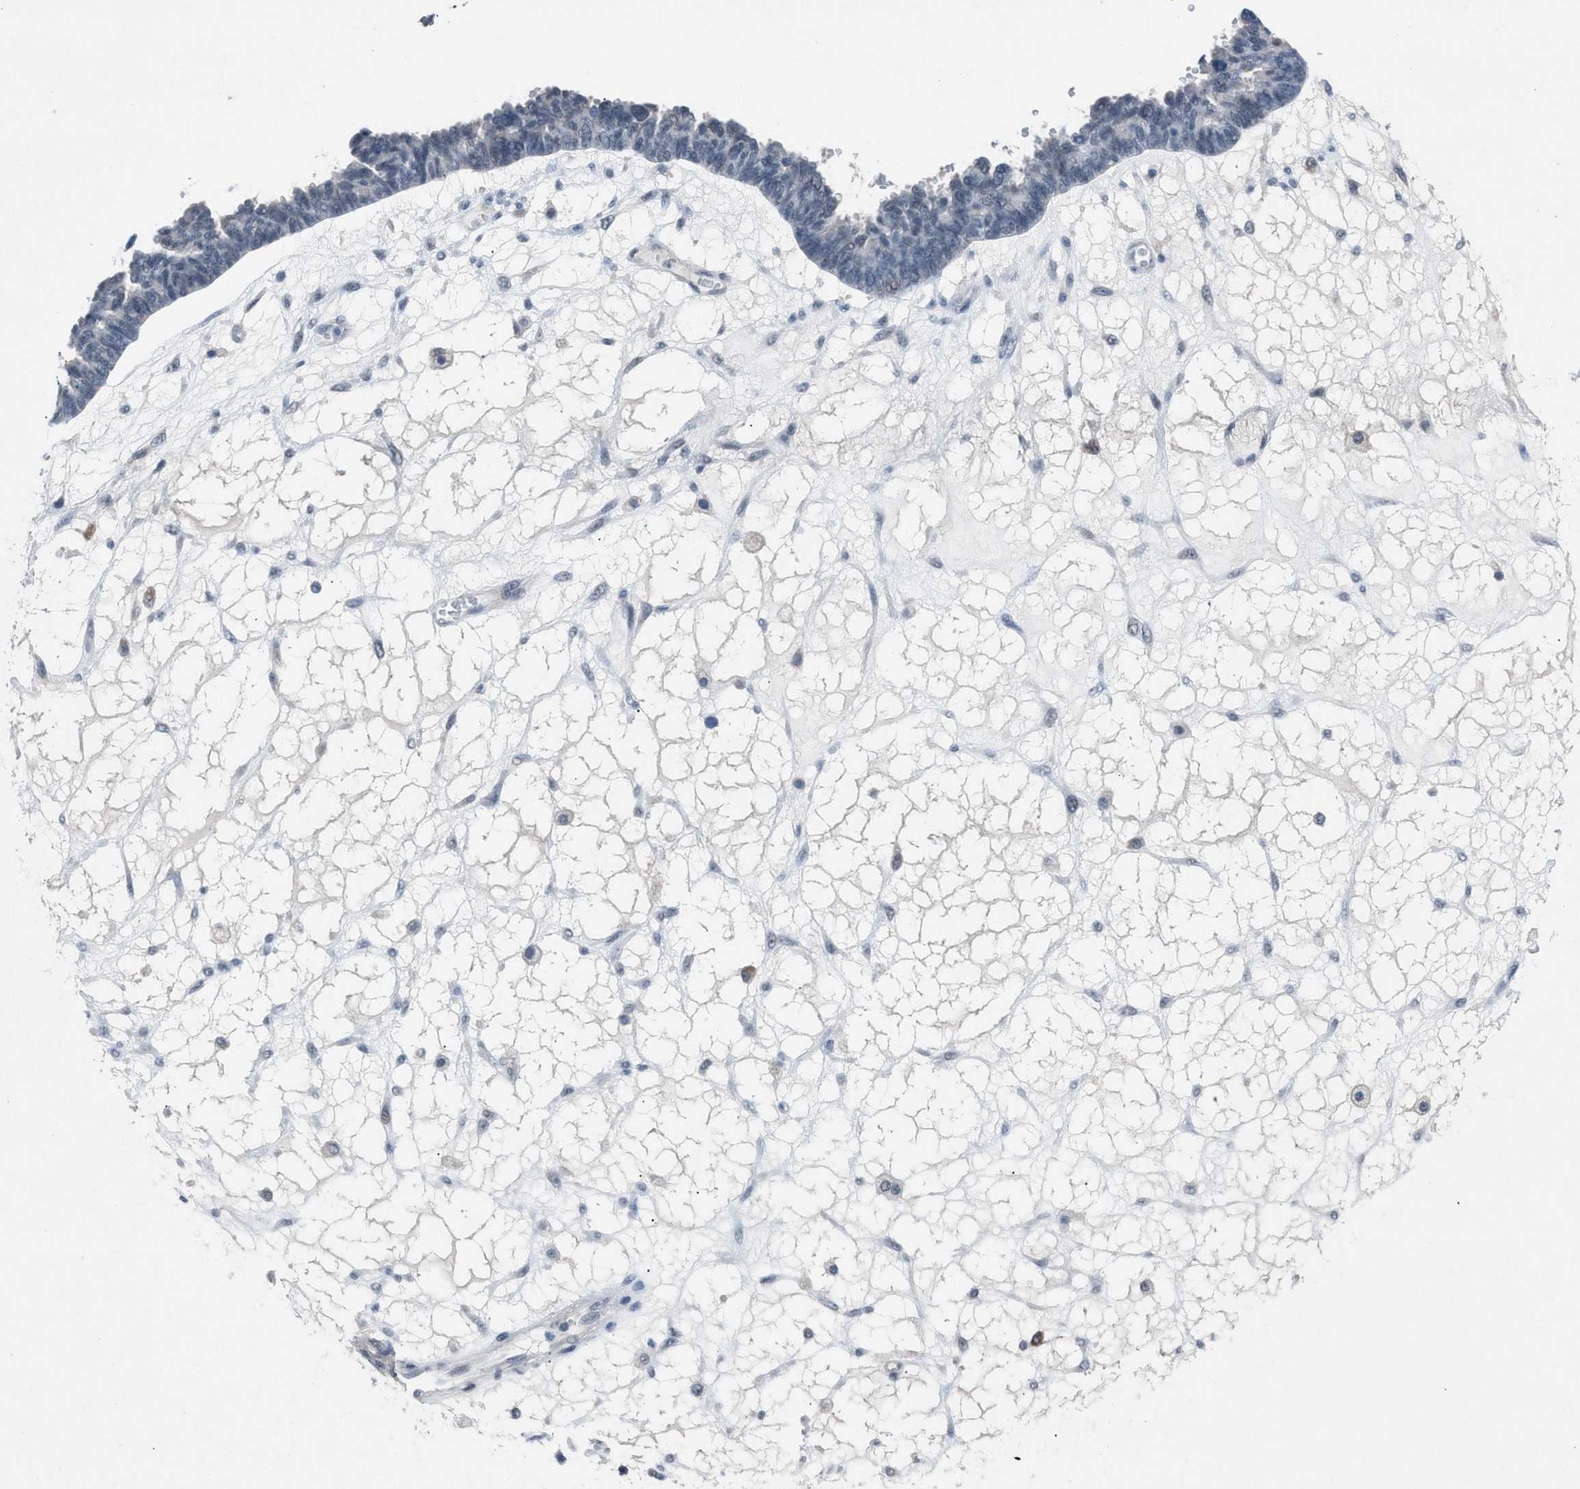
{"staining": {"intensity": "negative", "quantity": "none", "location": "none"}, "tissue": "ovarian cancer", "cell_type": "Tumor cells", "image_type": "cancer", "snomed": [{"axis": "morphology", "description": "Cystadenocarcinoma, serous, NOS"}, {"axis": "topography", "description": "Ovary"}], "caption": "Serous cystadenocarcinoma (ovarian) was stained to show a protein in brown. There is no significant positivity in tumor cells.", "gene": "ANAPC11", "patient": {"sex": "female", "age": 79}}